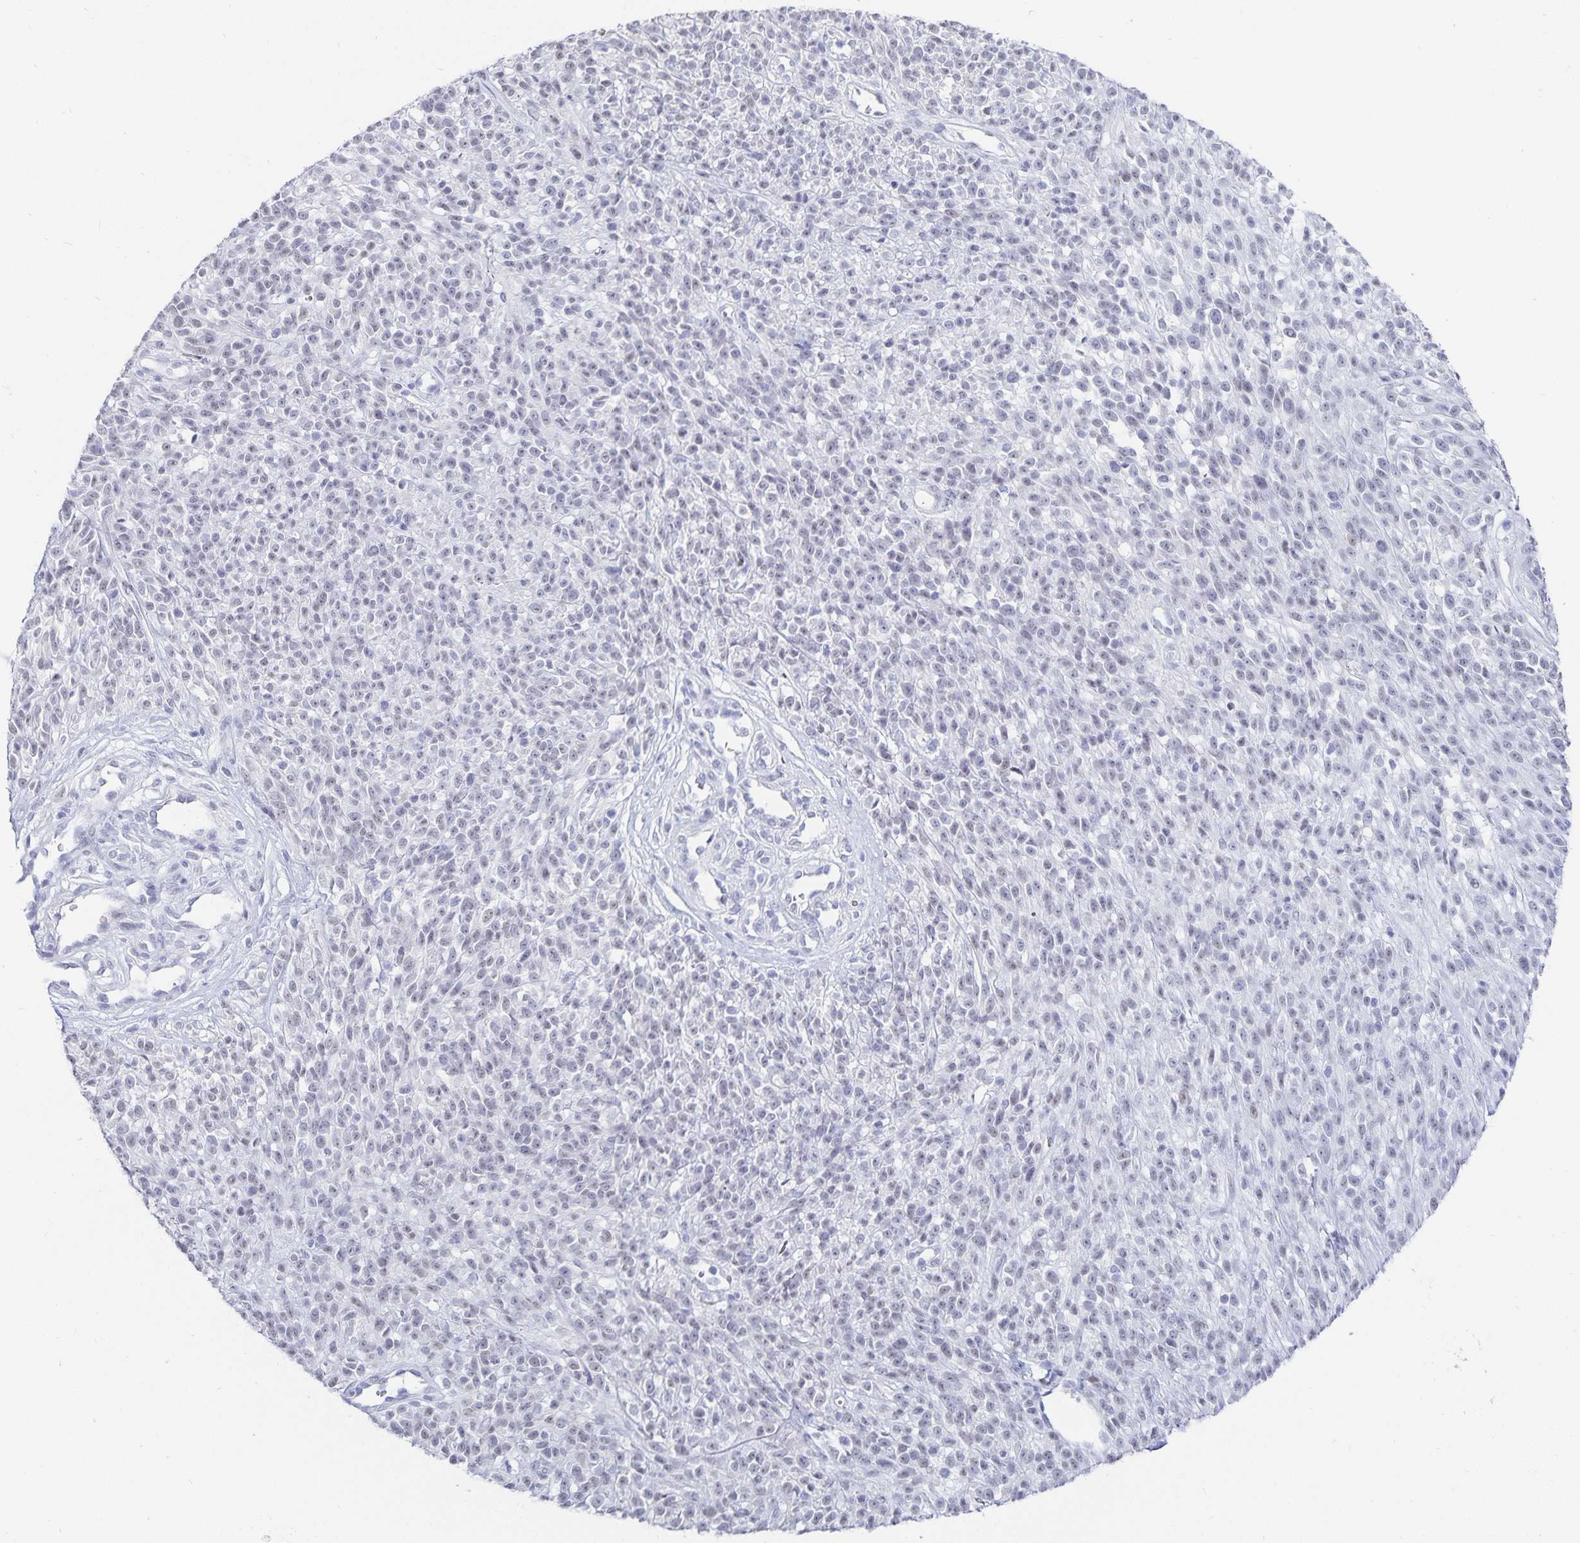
{"staining": {"intensity": "negative", "quantity": "none", "location": "none"}, "tissue": "melanoma", "cell_type": "Tumor cells", "image_type": "cancer", "snomed": [{"axis": "morphology", "description": "Malignant melanoma, NOS"}, {"axis": "topography", "description": "Skin"}, {"axis": "topography", "description": "Skin of trunk"}], "caption": "A histopathology image of malignant melanoma stained for a protein shows no brown staining in tumor cells.", "gene": "HMGB3", "patient": {"sex": "male", "age": 74}}